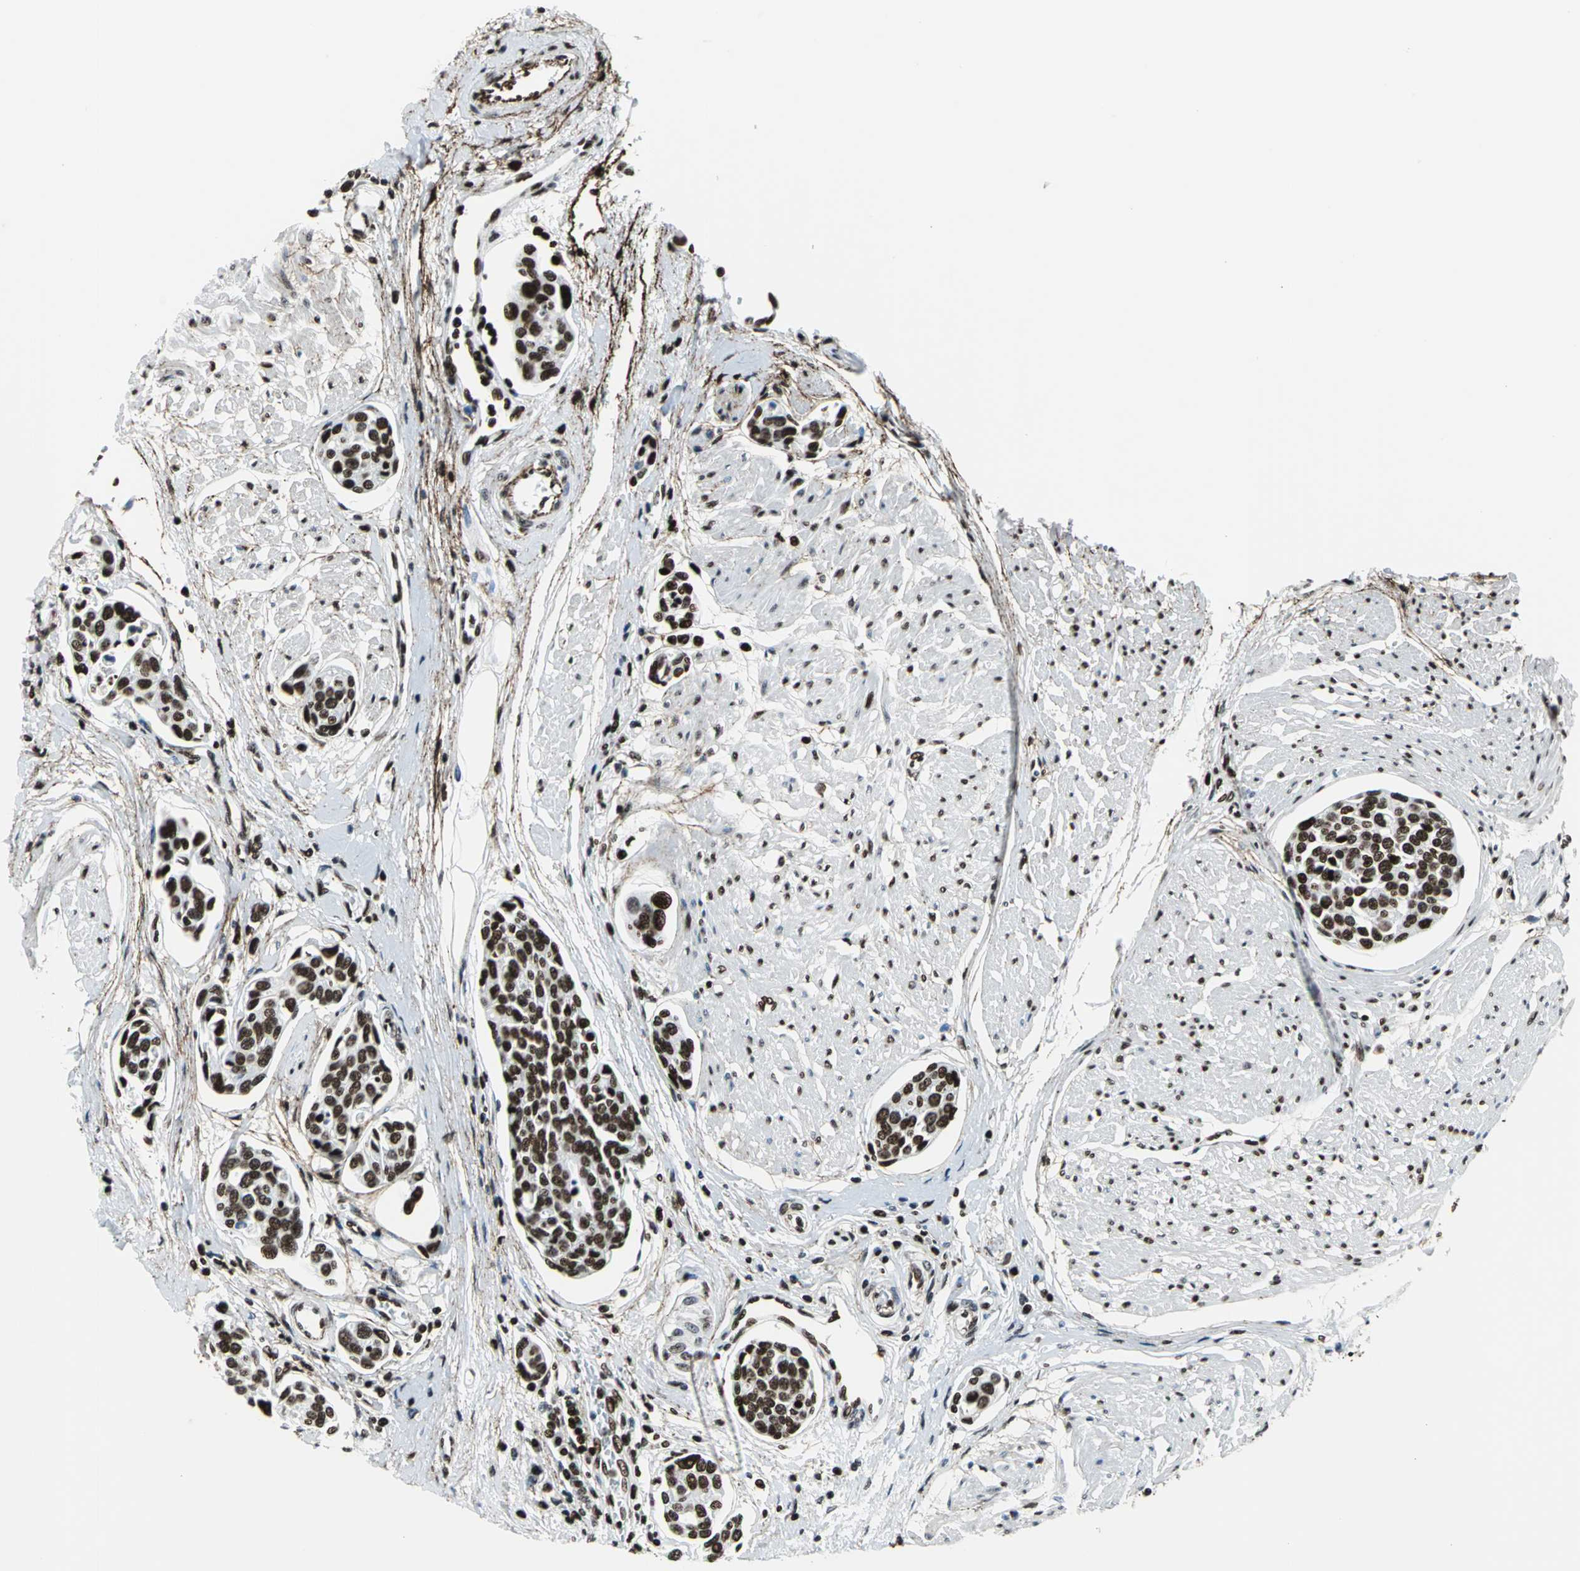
{"staining": {"intensity": "strong", "quantity": ">75%", "location": "nuclear"}, "tissue": "urothelial cancer", "cell_type": "Tumor cells", "image_type": "cancer", "snomed": [{"axis": "morphology", "description": "Urothelial carcinoma, High grade"}, {"axis": "topography", "description": "Urinary bladder"}], "caption": "This photomicrograph demonstrates immunohistochemistry staining of high-grade urothelial carcinoma, with high strong nuclear positivity in approximately >75% of tumor cells.", "gene": "APEX1", "patient": {"sex": "male", "age": 78}}